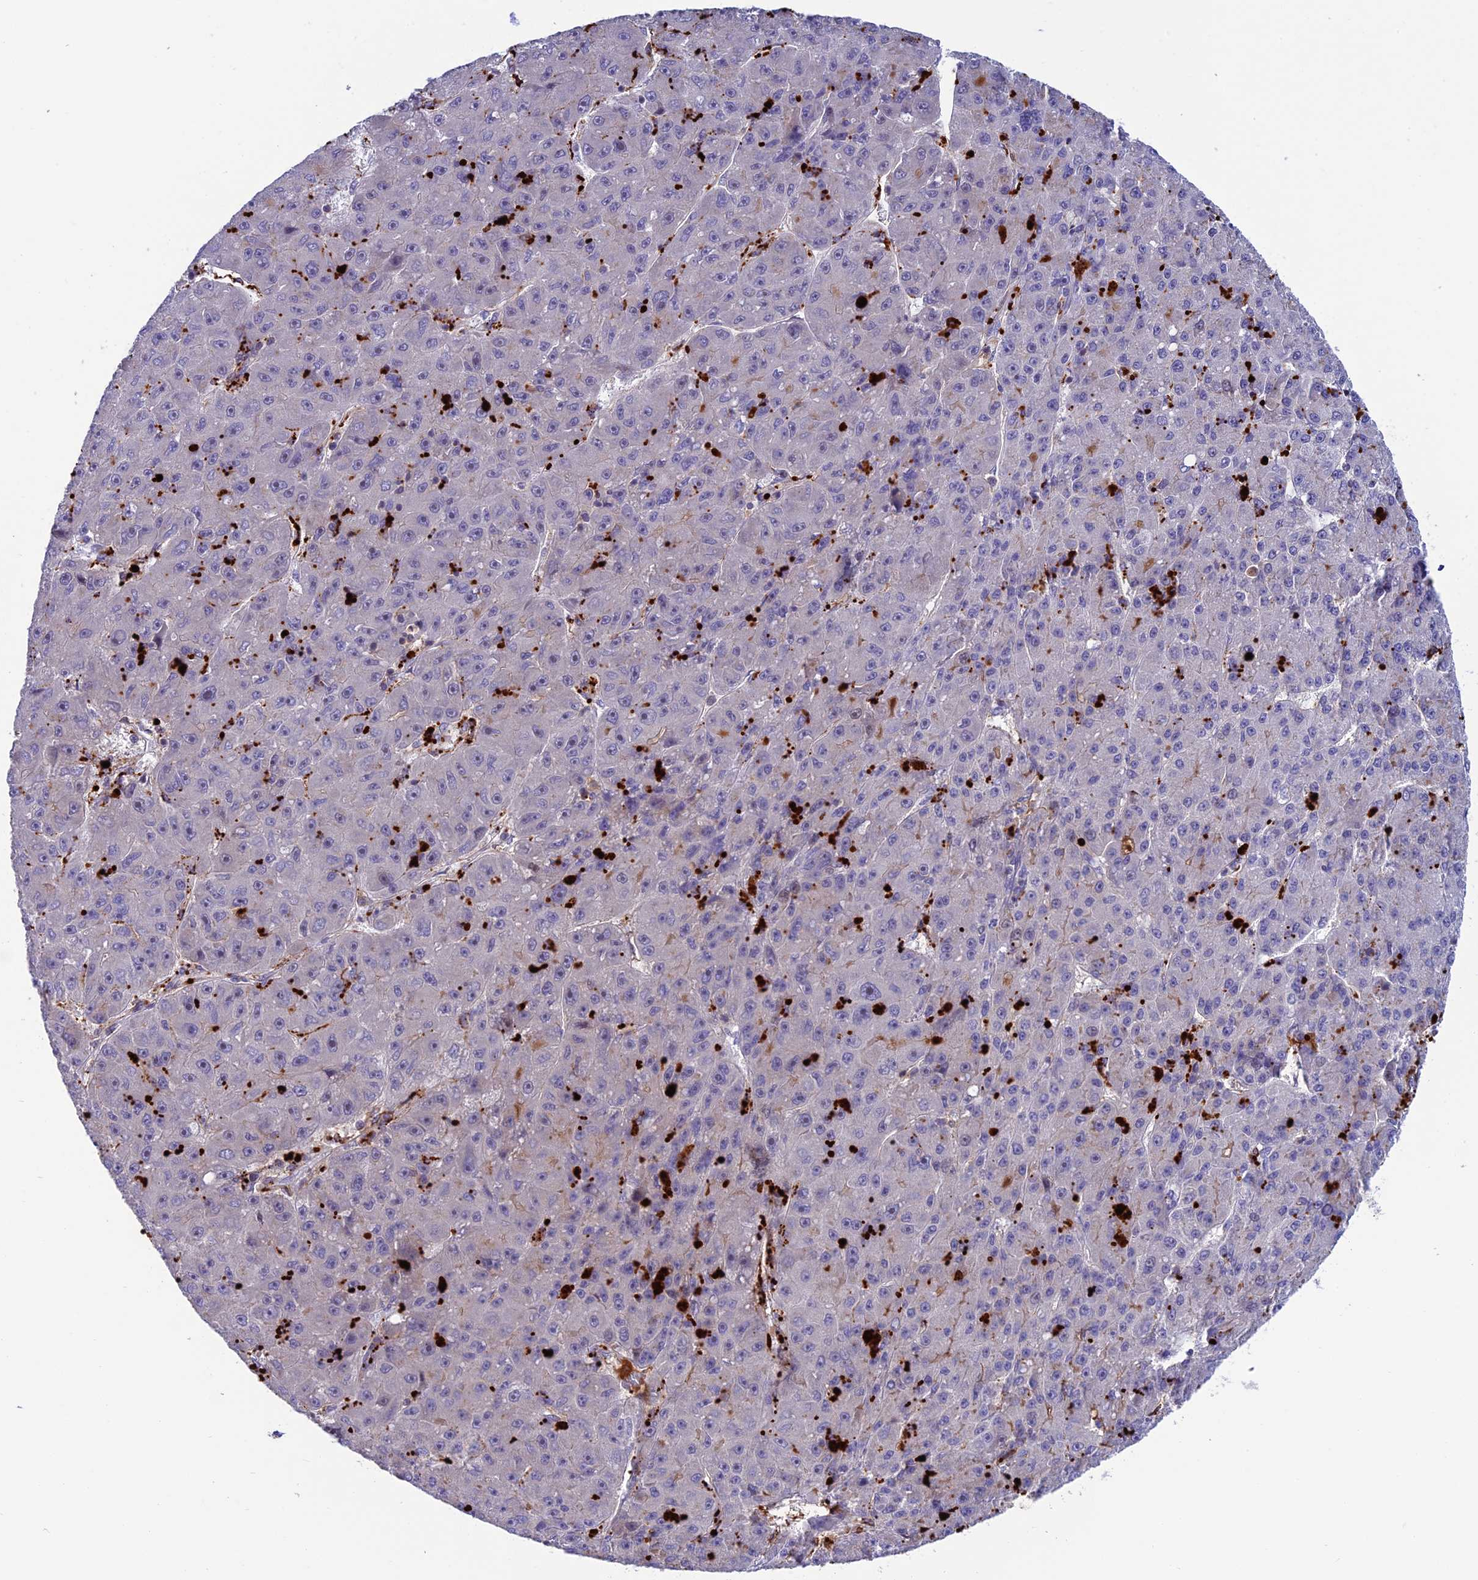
{"staining": {"intensity": "negative", "quantity": "none", "location": "none"}, "tissue": "liver cancer", "cell_type": "Tumor cells", "image_type": "cancer", "snomed": [{"axis": "morphology", "description": "Carcinoma, Hepatocellular, NOS"}, {"axis": "topography", "description": "Liver"}], "caption": "A high-resolution photomicrograph shows IHC staining of liver hepatocellular carcinoma, which exhibits no significant staining in tumor cells.", "gene": "ARHGEF18", "patient": {"sex": "male", "age": 67}}